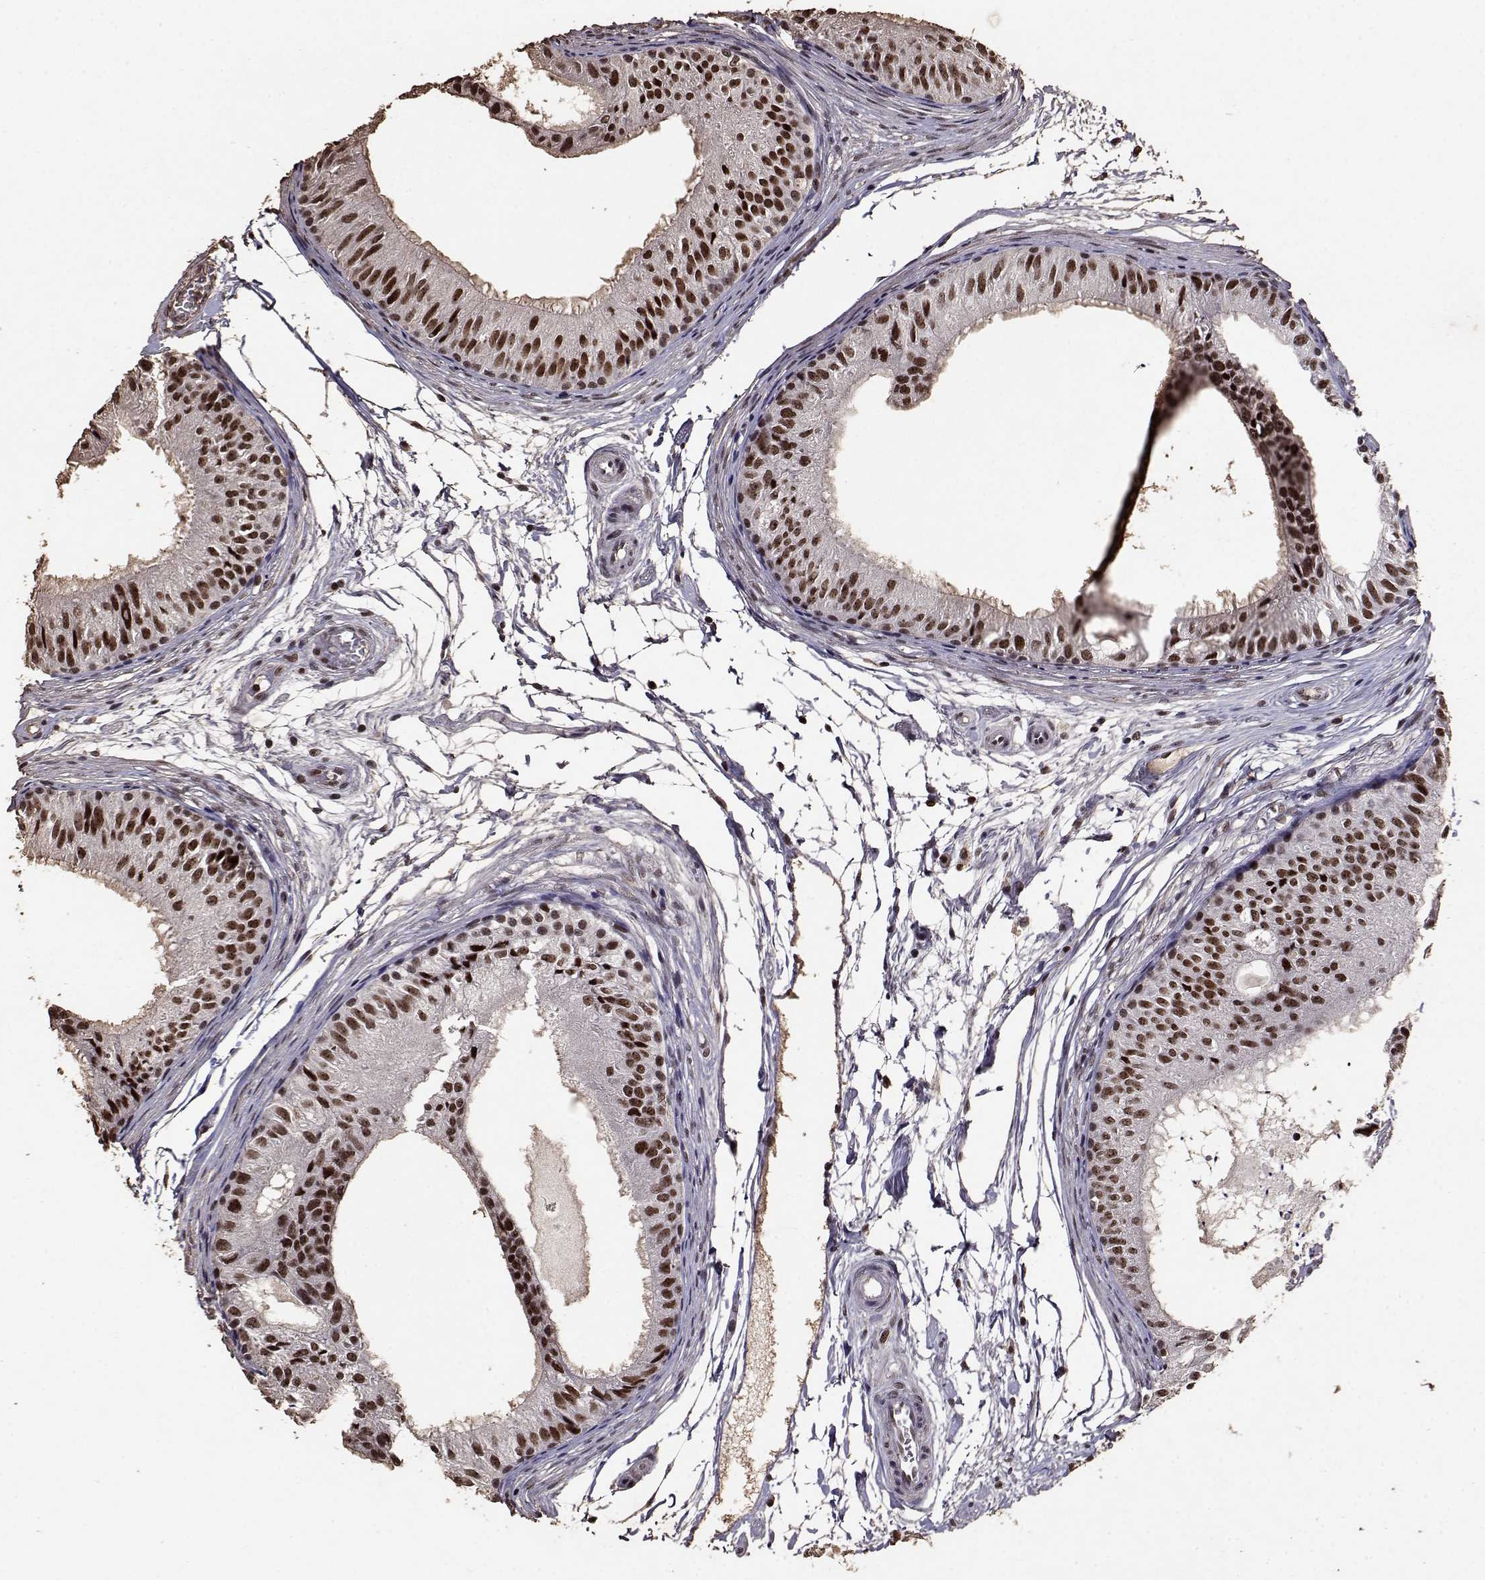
{"staining": {"intensity": "strong", "quantity": ">75%", "location": "nuclear"}, "tissue": "epididymis", "cell_type": "Glandular cells", "image_type": "normal", "snomed": [{"axis": "morphology", "description": "Normal tissue, NOS"}, {"axis": "topography", "description": "Epididymis"}], "caption": "Glandular cells display high levels of strong nuclear positivity in approximately >75% of cells in benign human epididymis.", "gene": "TOE1", "patient": {"sex": "male", "age": 25}}